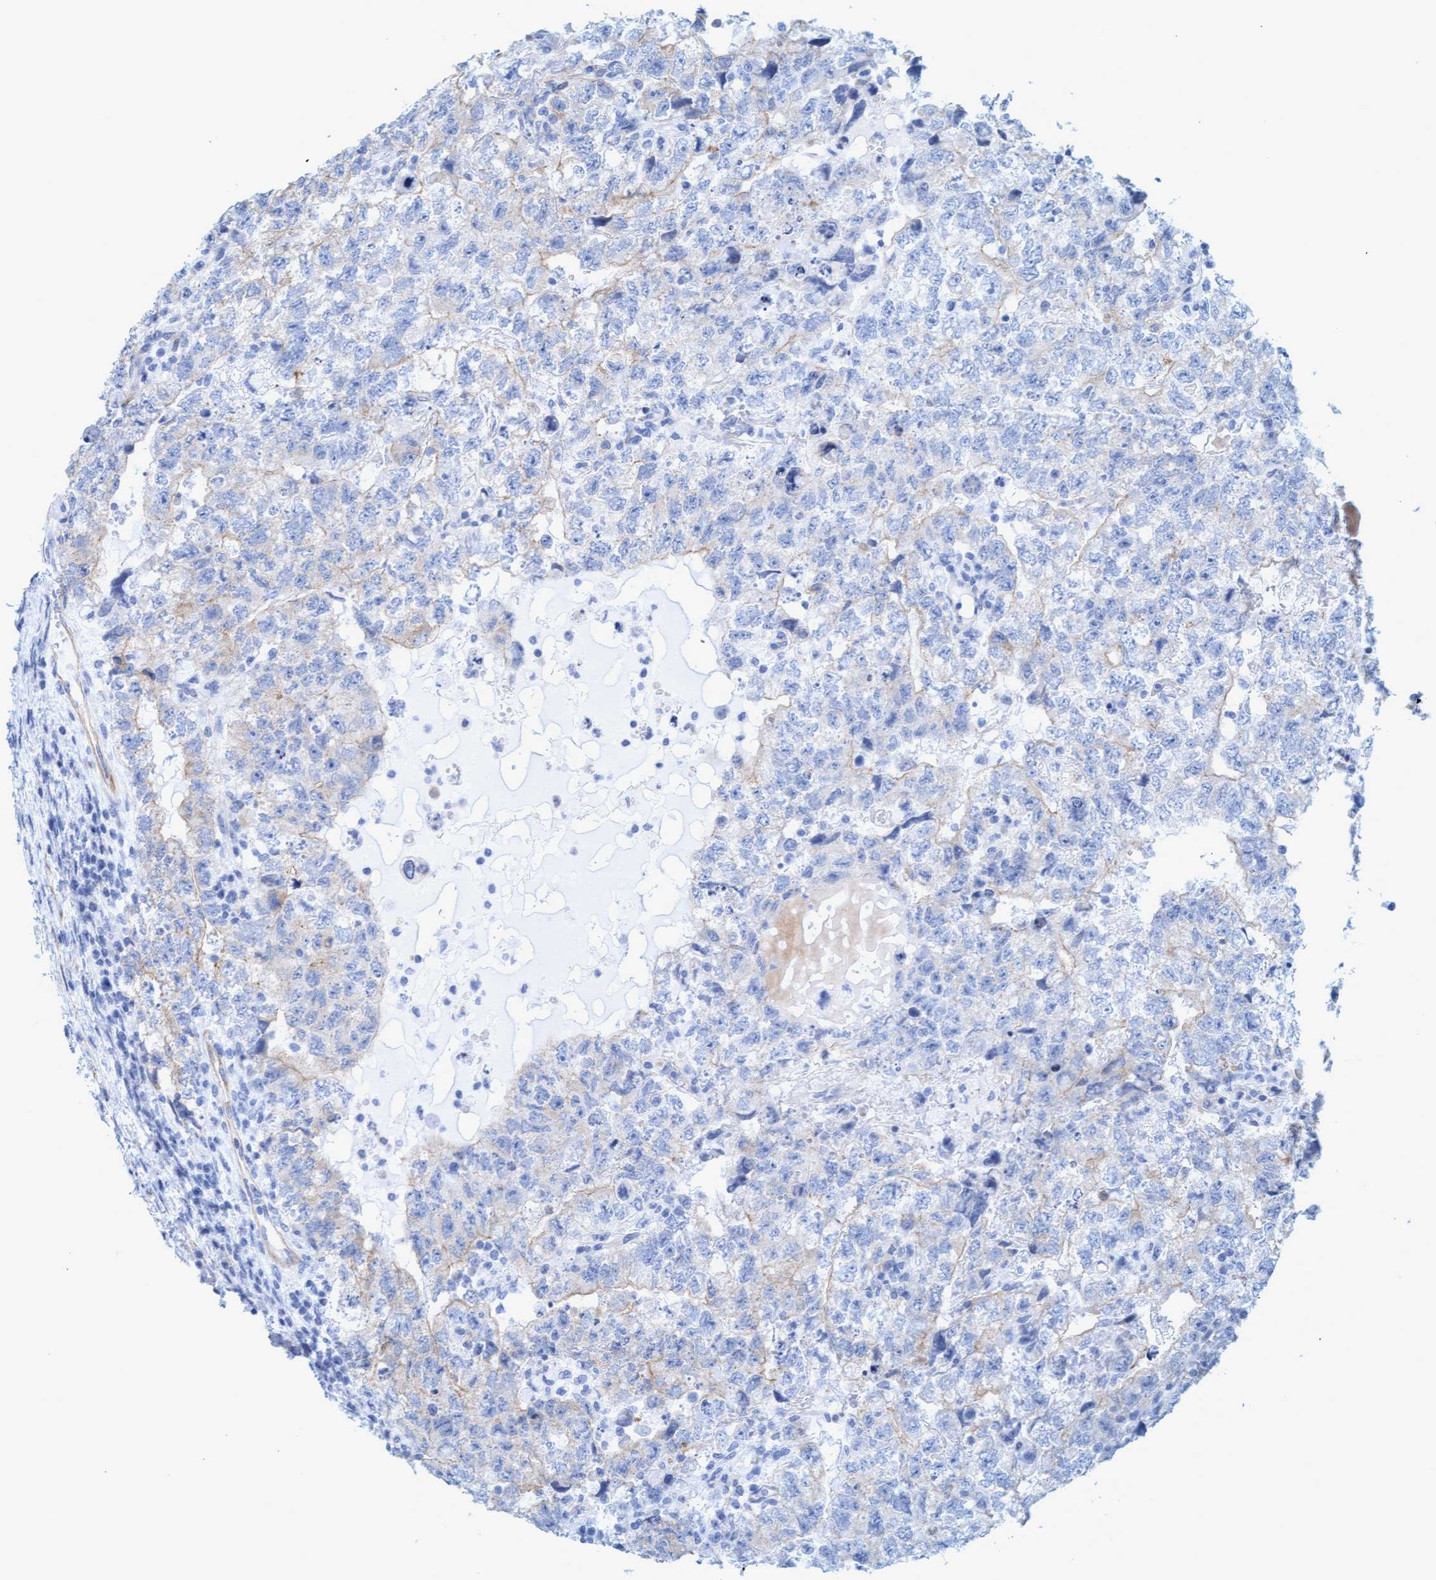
{"staining": {"intensity": "weak", "quantity": "<25%", "location": "cytoplasmic/membranous"}, "tissue": "testis cancer", "cell_type": "Tumor cells", "image_type": "cancer", "snomed": [{"axis": "morphology", "description": "Carcinoma, Embryonal, NOS"}, {"axis": "topography", "description": "Testis"}], "caption": "Testis cancer (embryonal carcinoma) was stained to show a protein in brown. There is no significant positivity in tumor cells.", "gene": "MTFR1", "patient": {"sex": "male", "age": 36}}